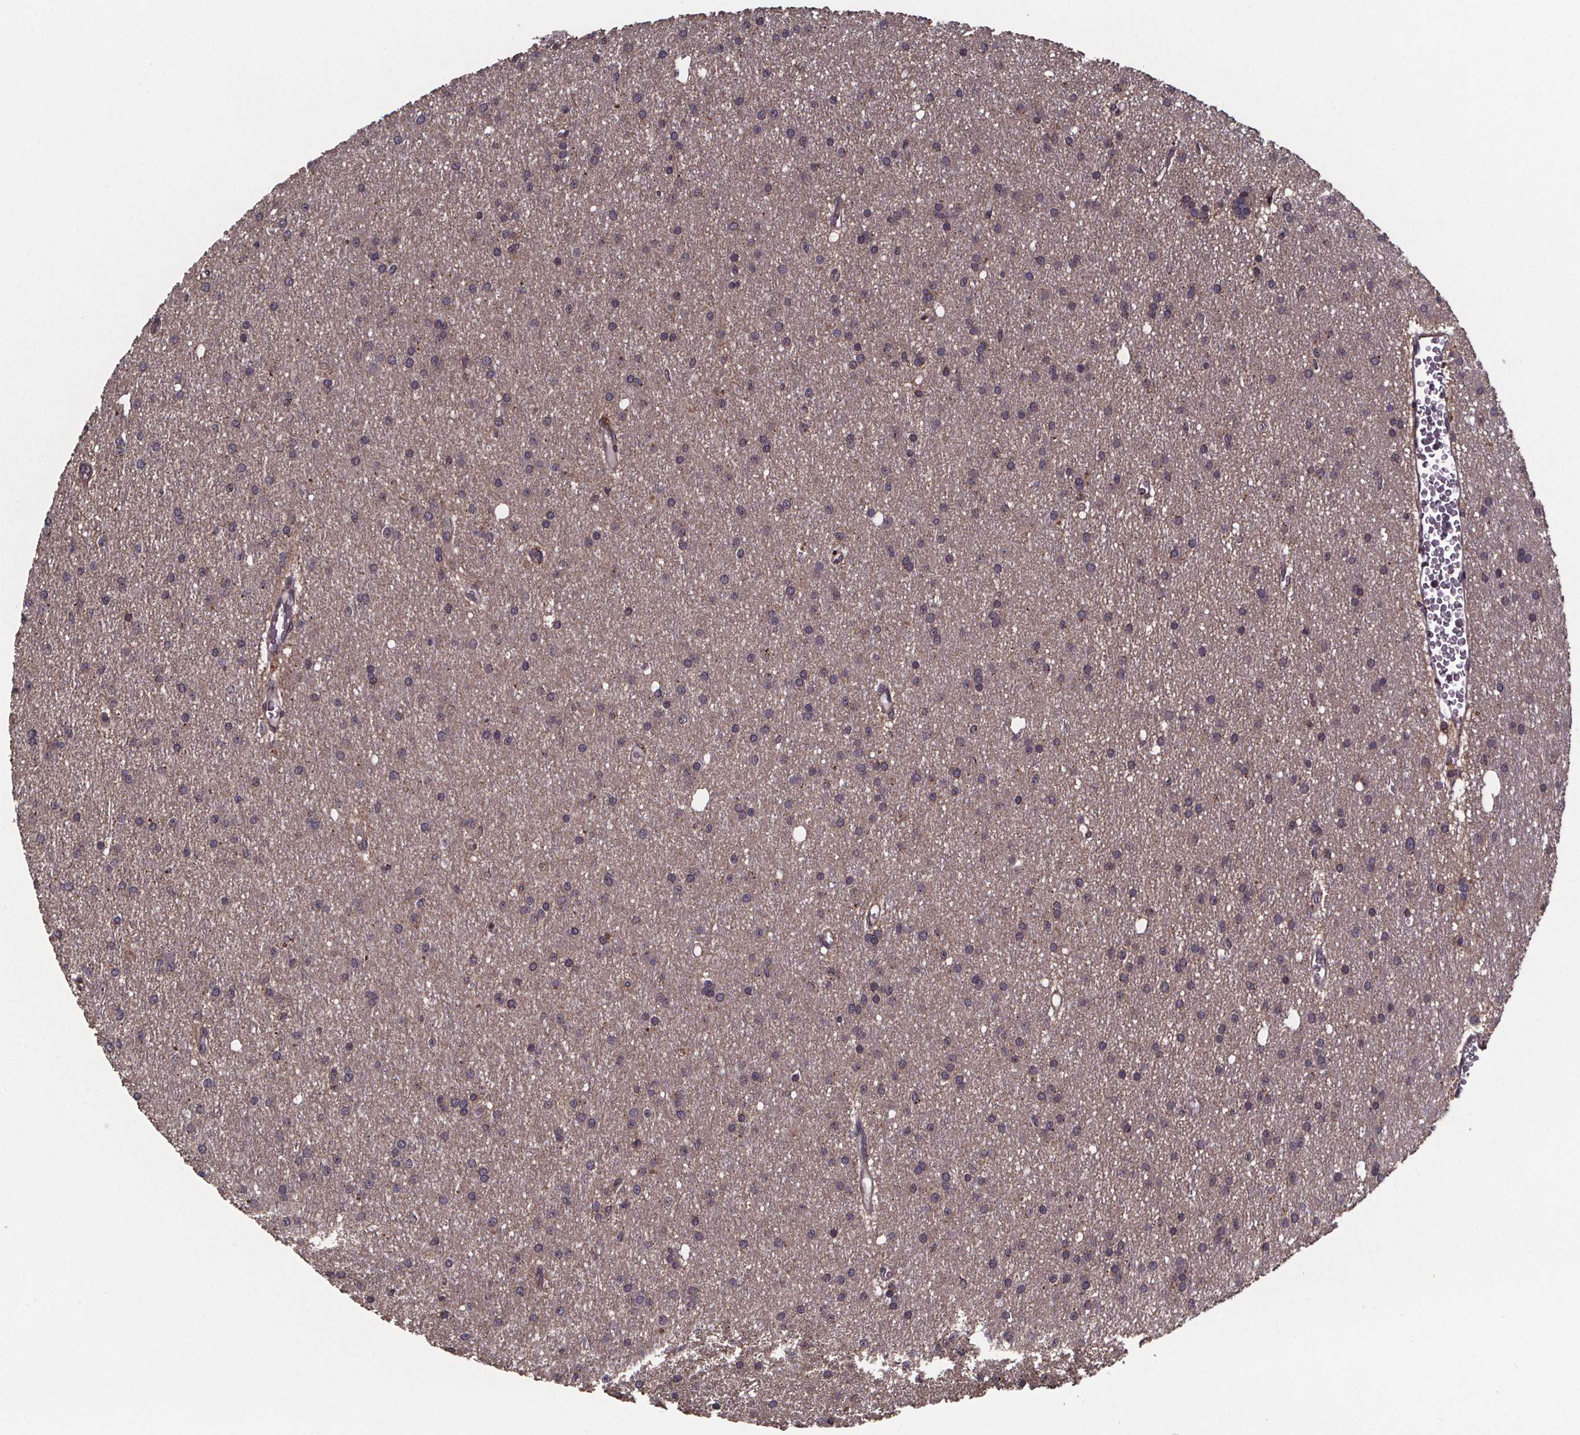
{"staining": {"intensity": "weak", "quantity": ">75%", "location": "cytoplasmic/membranous"}, "tissue": "glioma", "cell_type": "Tumor cells", "image_type": "cancer", "snomed": [{"axis": "morphology", "description": "Glioma, malignant, Low grade"}, {"axis": "topography", "description": "Brain"}], "caption": "This micrograph exhibits malignant glioma (low-grade) stained with immunohistochemistry (IHC) to label a protein in brown. The cytoplasmic/membranous of tumor cells show weak positivity for the protein. Nuclei are counter-stained blue.", "gene": "SAT1", "patient": {"sex": "male", "age": 27}}